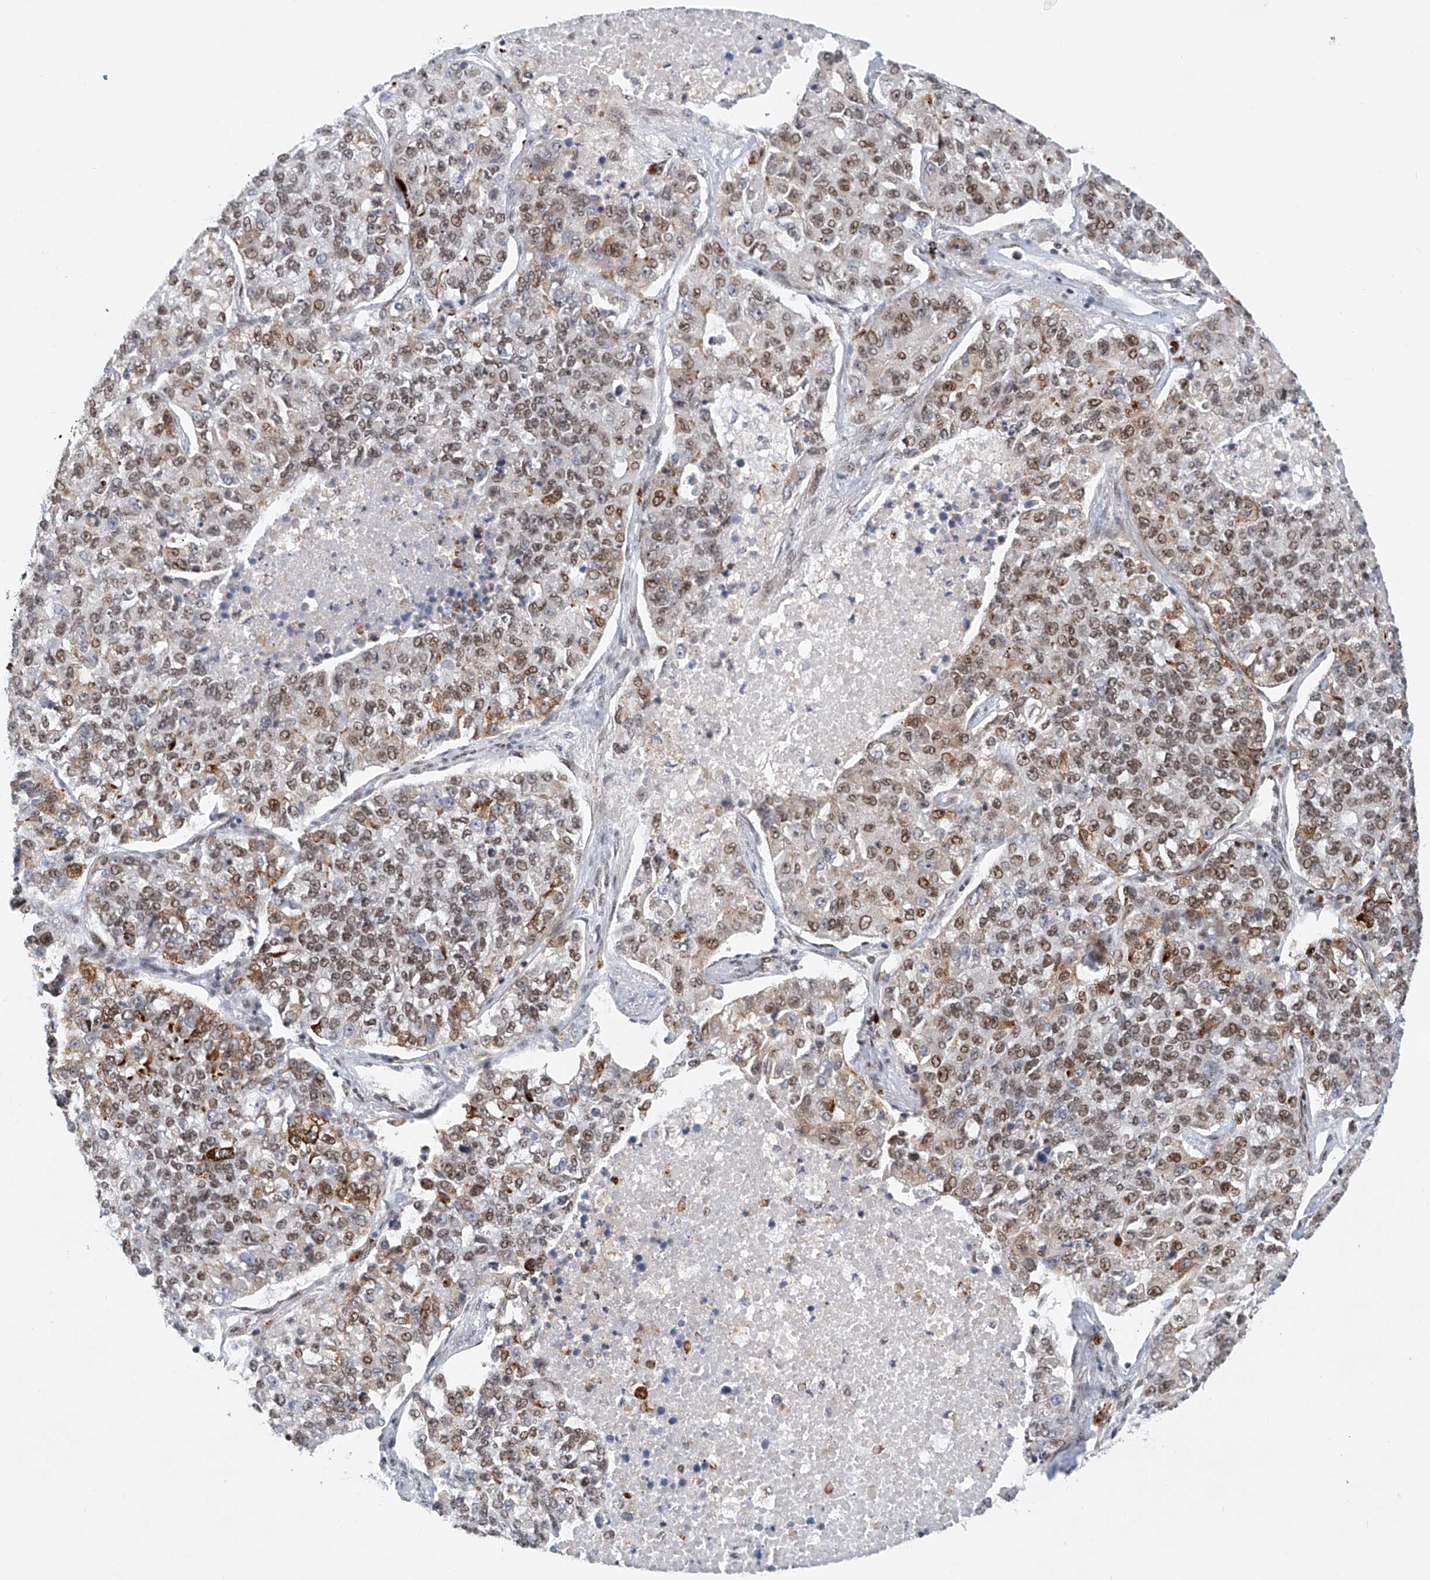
{"staining": {"intensity": "moderate", "quantity": "25%-75%", "location": "nuclear"}, "tissue": "lung cancer", "cell_type": "Tumor cells", "image_type": "cancer", "snomed": [{"axis": "morphology", "description": "Adenocarcinoma, NOS"}, {"axis": "topography", "description": "Lung"}], "caption": "Moderate nuclear protein expression is identified in about 25%-75% of tumor cells in adenocarcinoma (lung).", "gene": "ZNF470", "patient": {"sex": "male", "age": 49}}